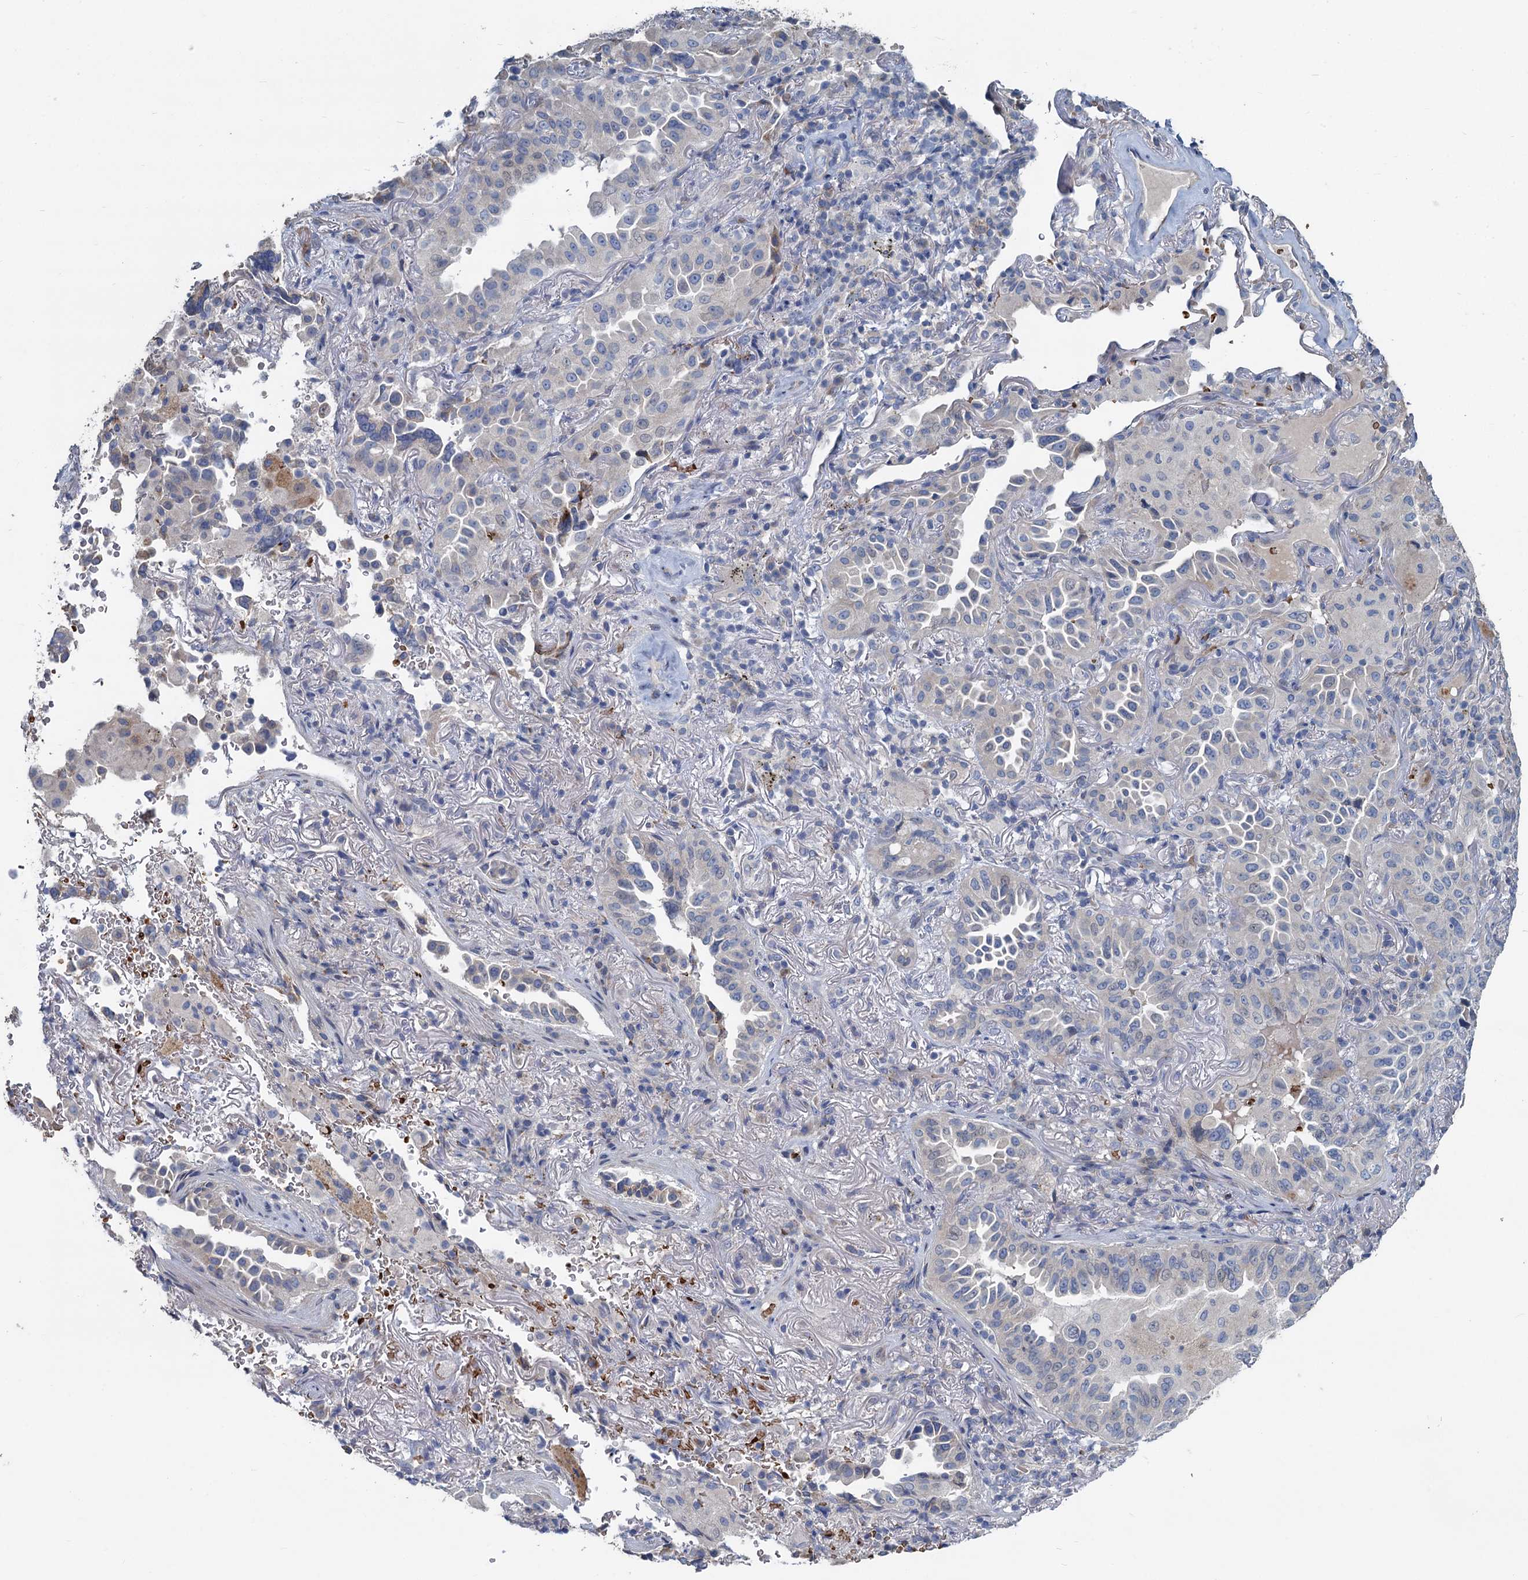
{"staining": {"intensity": "negative", "quantity": "none", "location": "none"}, "tissue": "lung cancer", "cell_type": "Tumor cells", "image_type": "cancer", "snomed": [{"axis": "morphology", "description": "Adenocarcinoma, NOS"}, {"axis": "topography", "description": "Lung"}], "caption": "Micrograph shows no protein staining in tumor cells of adenocarcinoma (lung) tissue.", "gene": "TCTN2", "patient": {"sex": "female", "age": 69}}